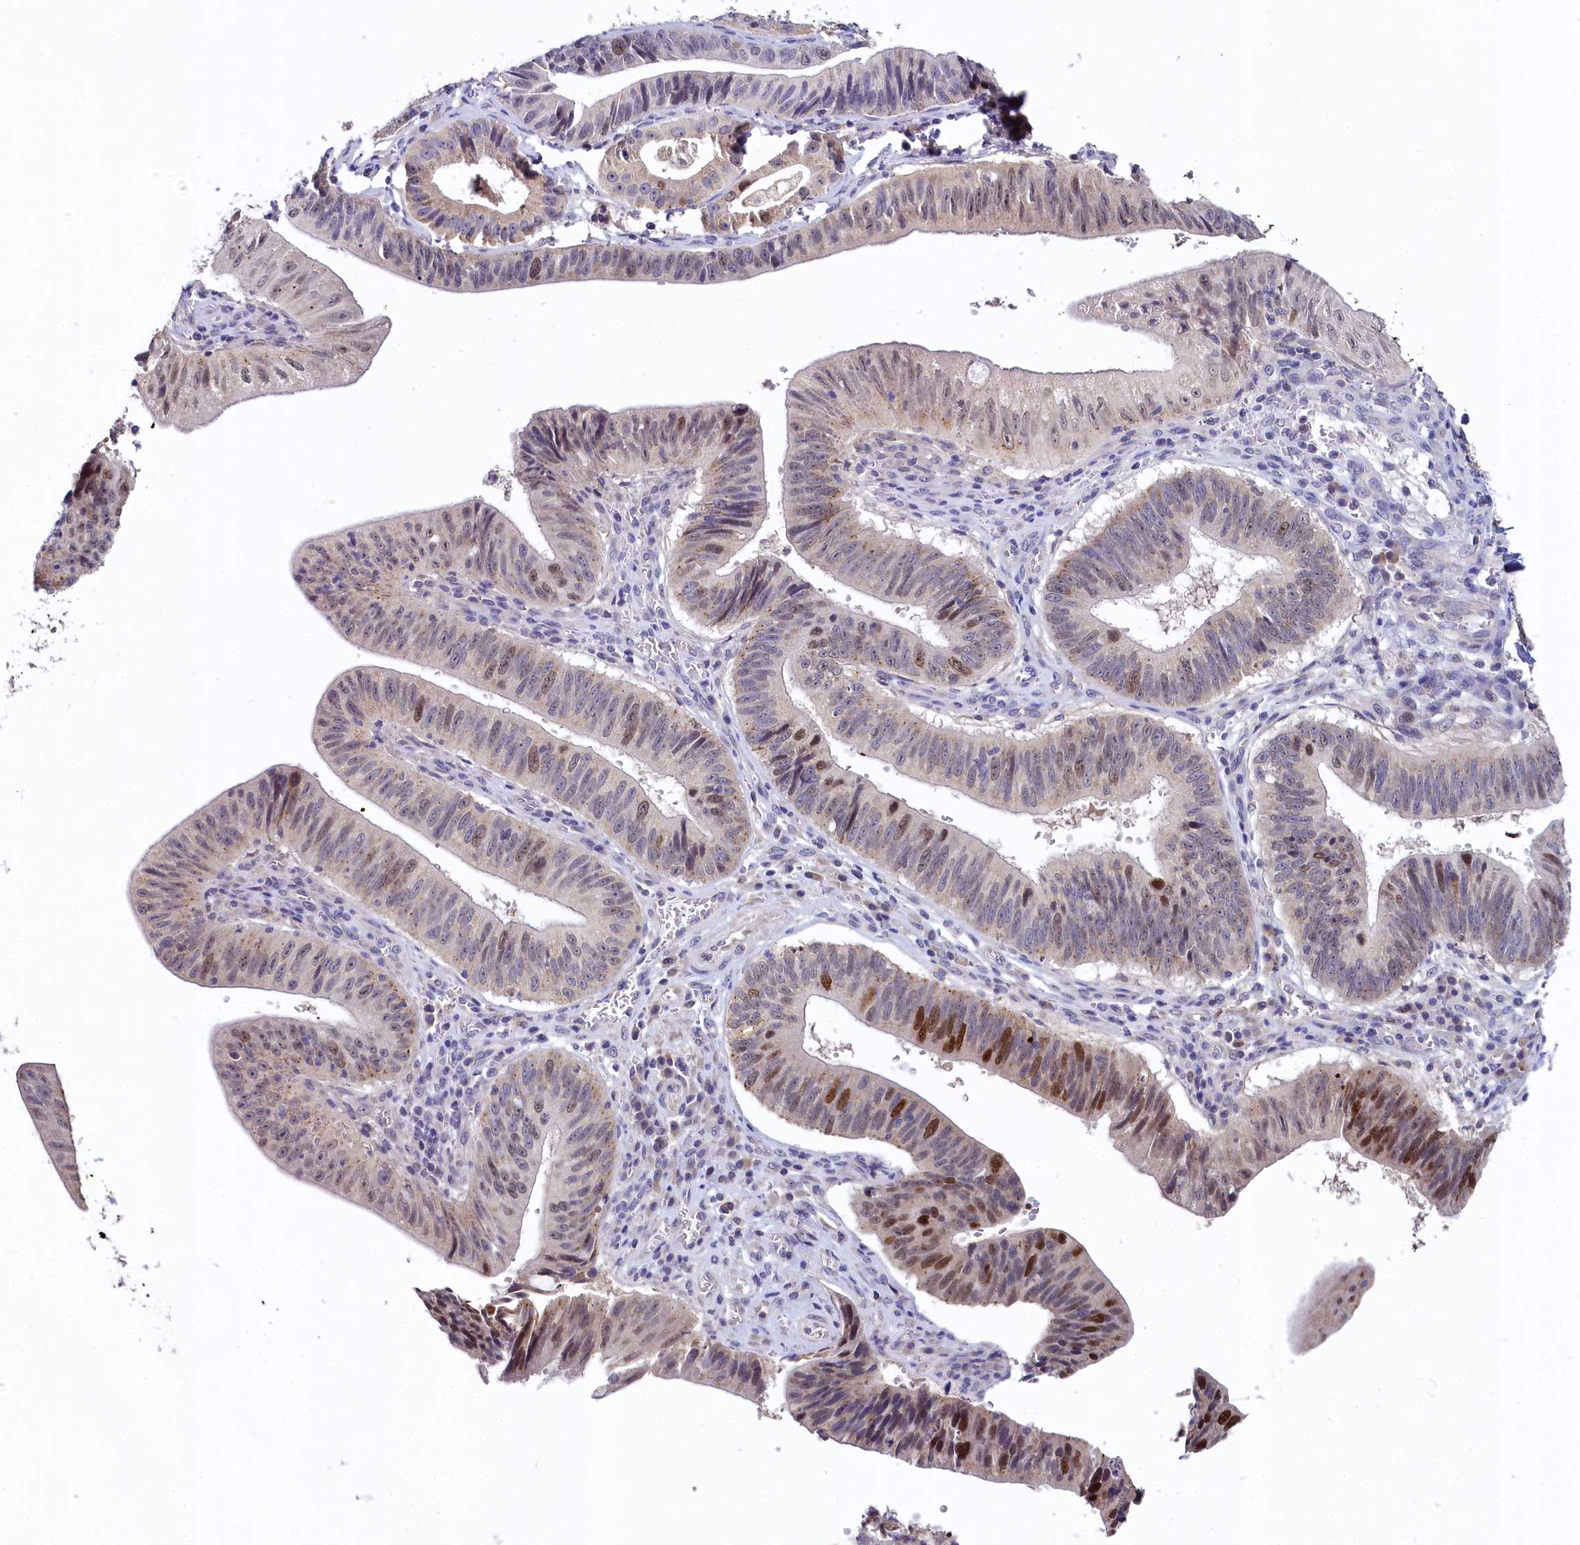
{"staining": {"intensity": "moderate", "quantity": "25%-75%", "location": "nuclear"}, "tissue": "stomach cancer", "cell_type": "Tumor cells", "image_type": "cancer", "snomed": [{"axis": "morphology", "description": "Adenocarcinoma, NOS"}, {"axis": "topography", "description": "Stomach"}], "caption": "High-power microscopy captured an IHC histopathology image of stomach cancer (adenocarcinoma), revealing moderate nuclear staining in about 25%-75% of tumor cells. Nuclei are stained in blue.", "gene": "SPINK9", "patient": {"sex": "male", "age": 59}}